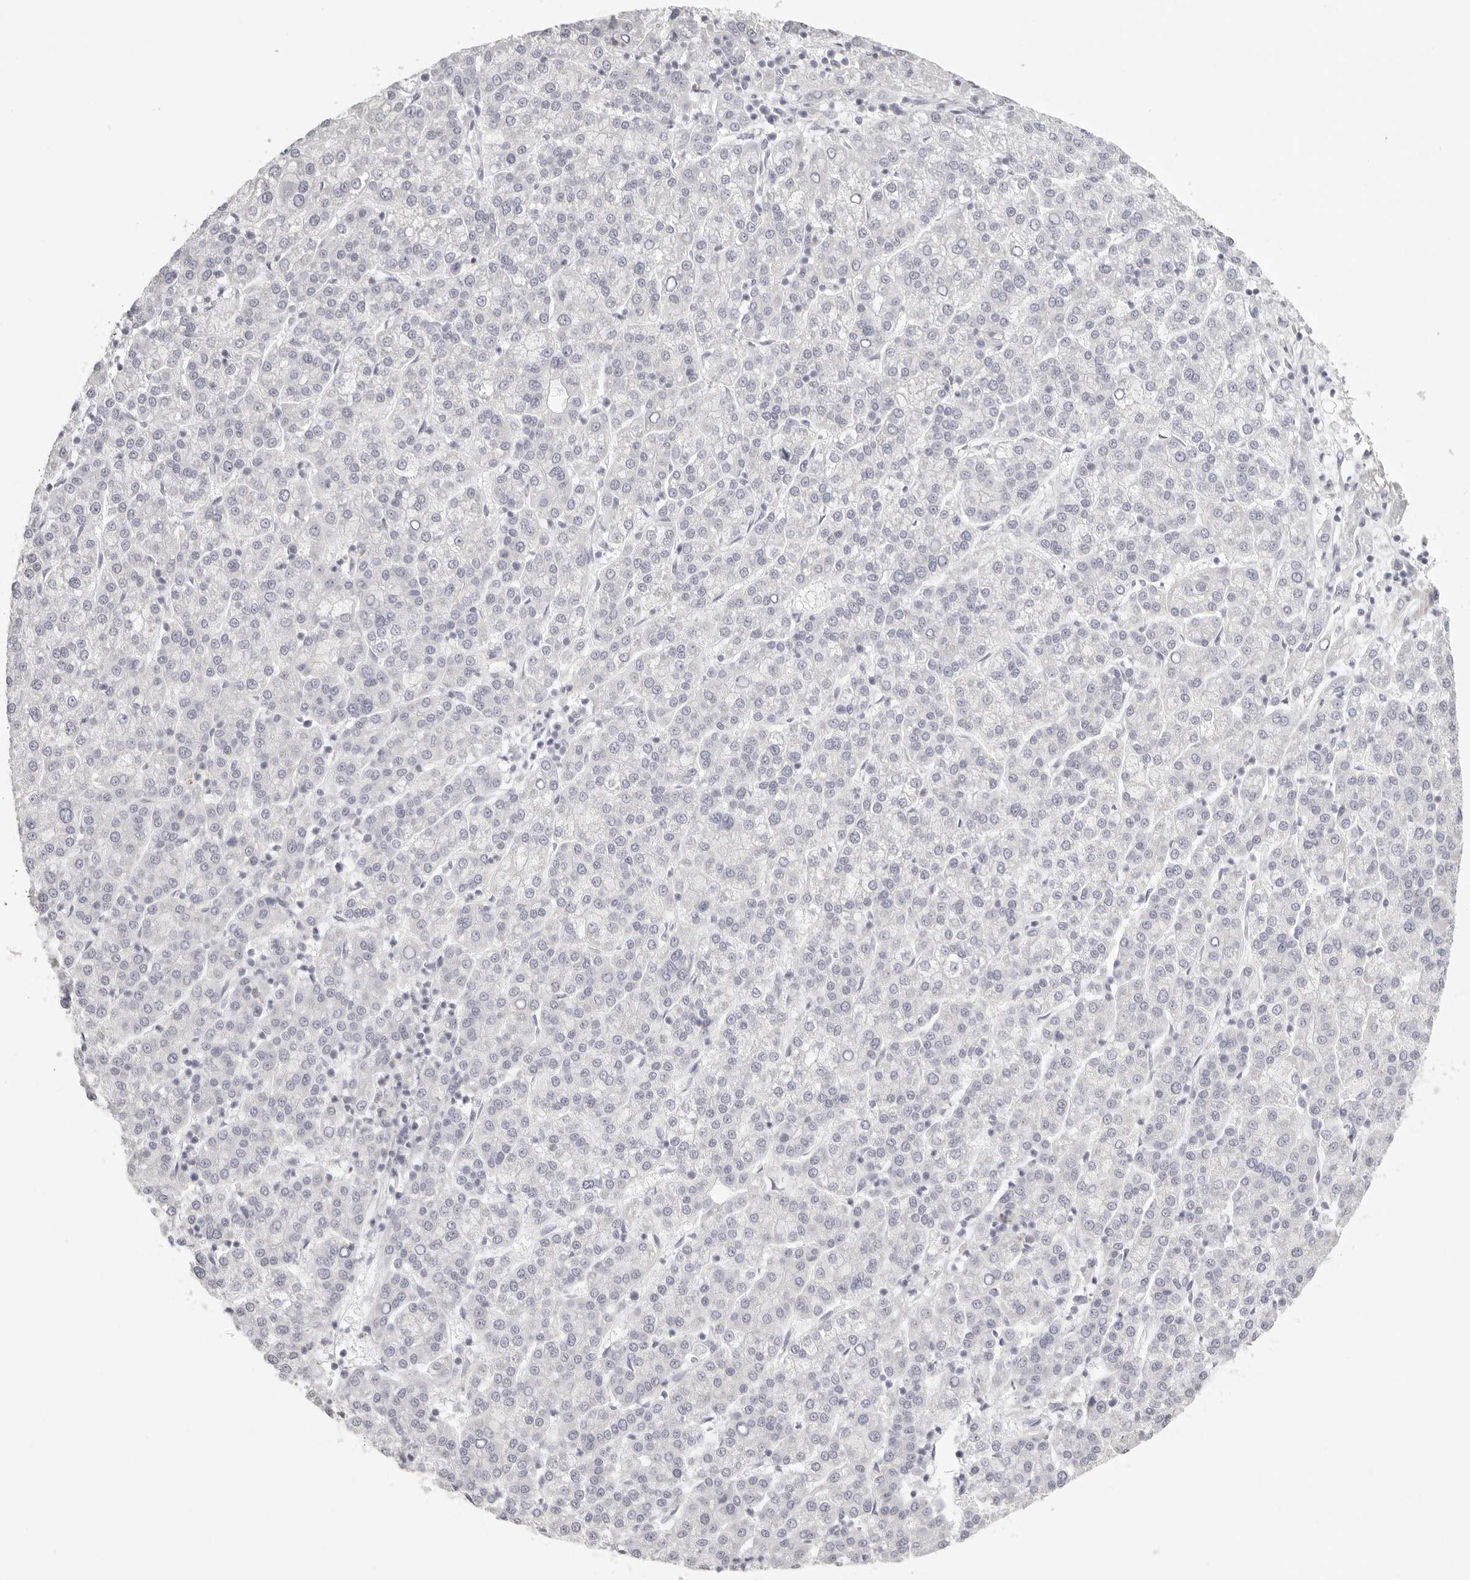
{"staining": {"intensity": "negative", "quantity": "none", "location": "none"}, "tissue": "liver cancer", "cell_type": "Tumor cells", "image_type": "cancer", "snomed": [{"axis": "morphology", "description": "Carcinoma, Hepatocellular, NOS"}, {"axis": "topography", "description": "Liver"}], "caption": "A micrograph of hepatocellular carcinoma (liver) stained for a protein exhibits no brown staining in tumor cells.", "gene": "RXFP1", "patient": {"sex": "female", "age": 58}}